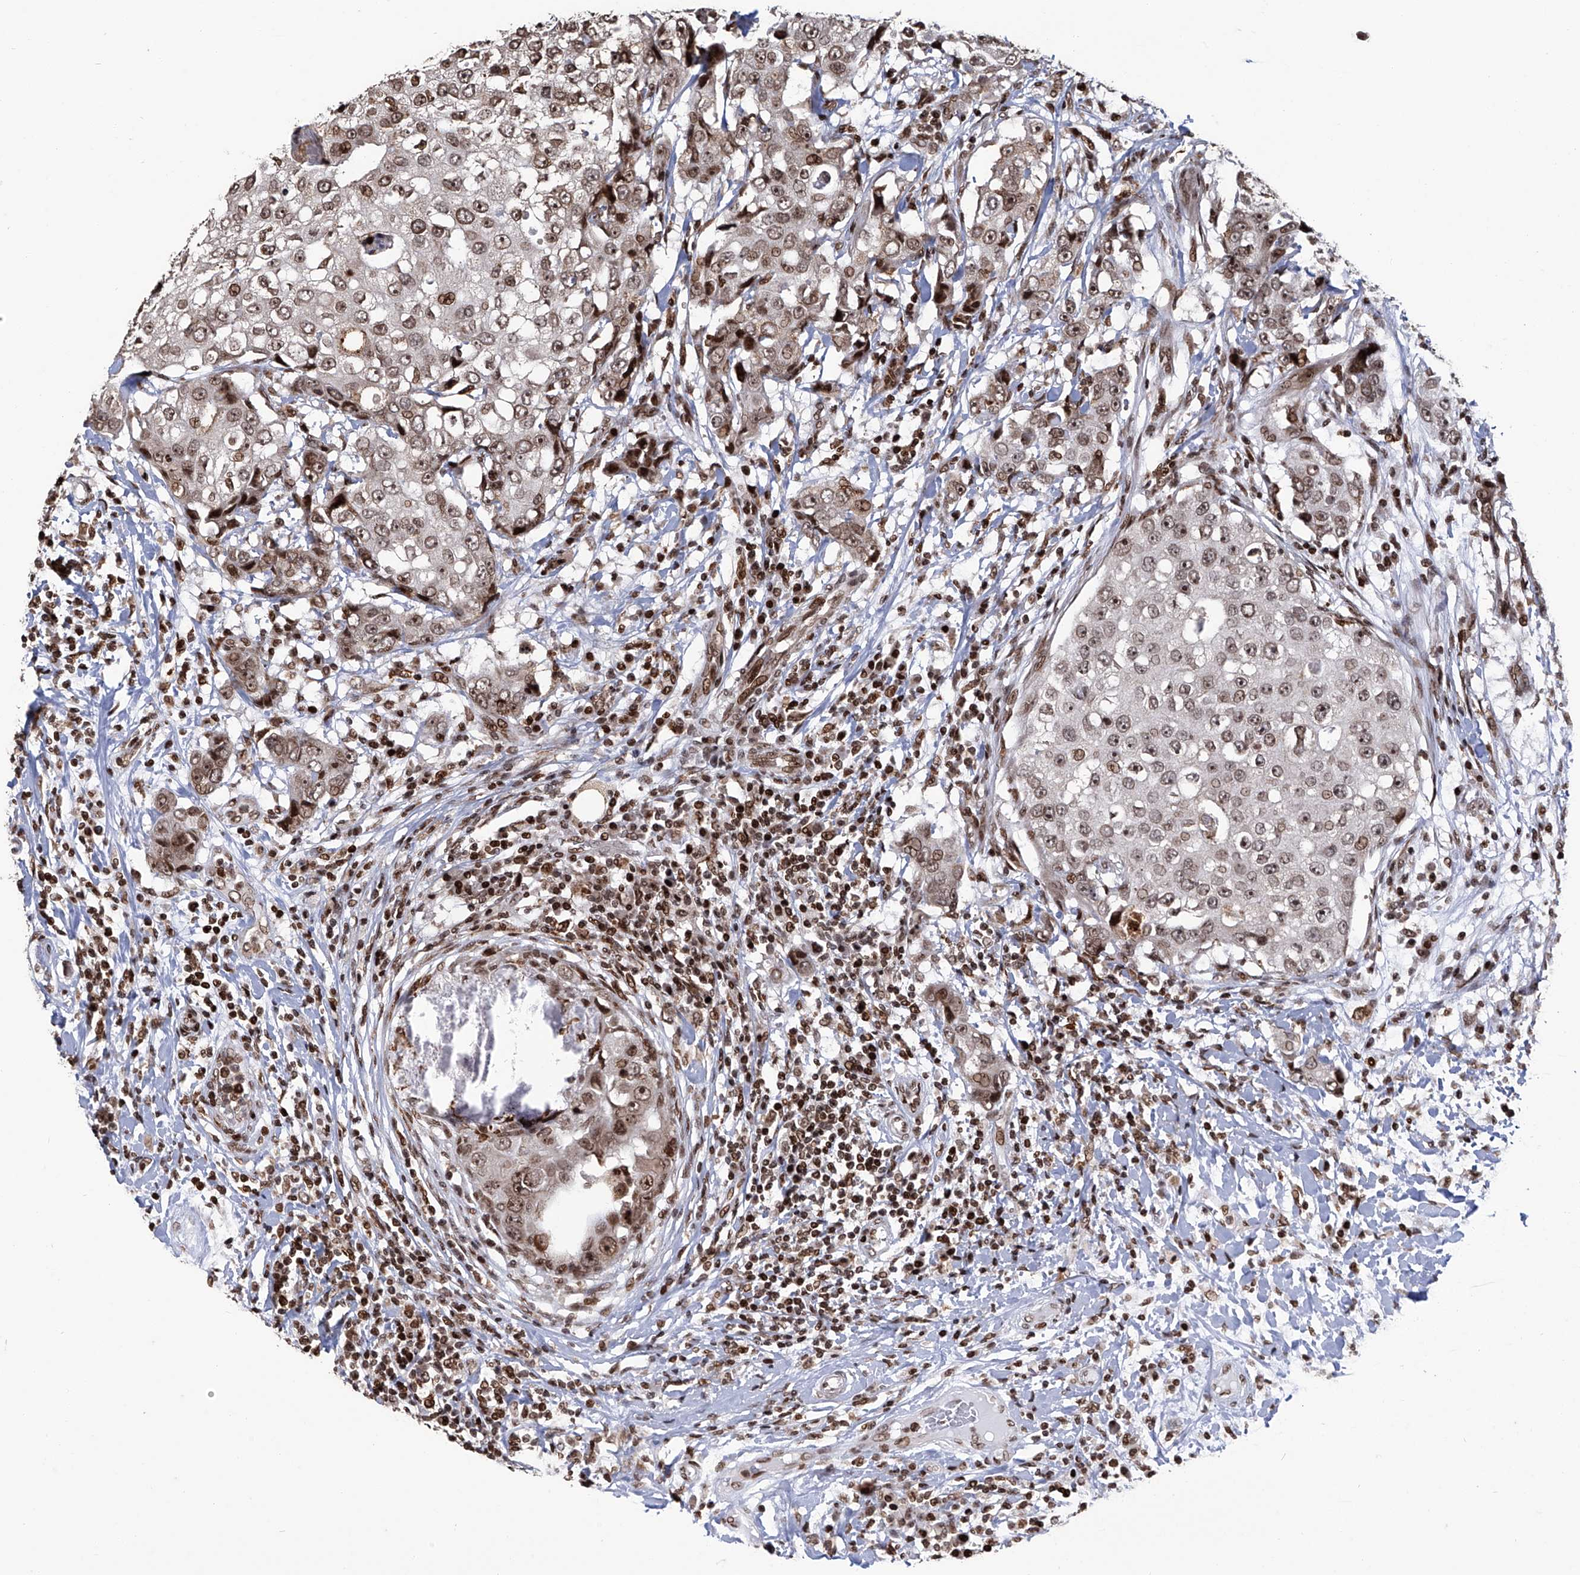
{"staining": {"intensity": "moderate", "quantity": ">75%", "location": "nuclear"}, "tissue": "breast cancer", "cell_type": "Tumor cells", "image_type": "cancer", "snomed": [{"axis": "morphology", "description": "Duct carcinoma"}, {"axis": "topography", "description": "Breast"}], "caption": "Immunohistochemical staining of human breast invasive ductal carcinoma demonstrates medium levels of moderate nuclear protein expression in about >75% of tumor cells.", "gene": "PAK1IP1", "patient": {"sex": "female", "age": 27}}